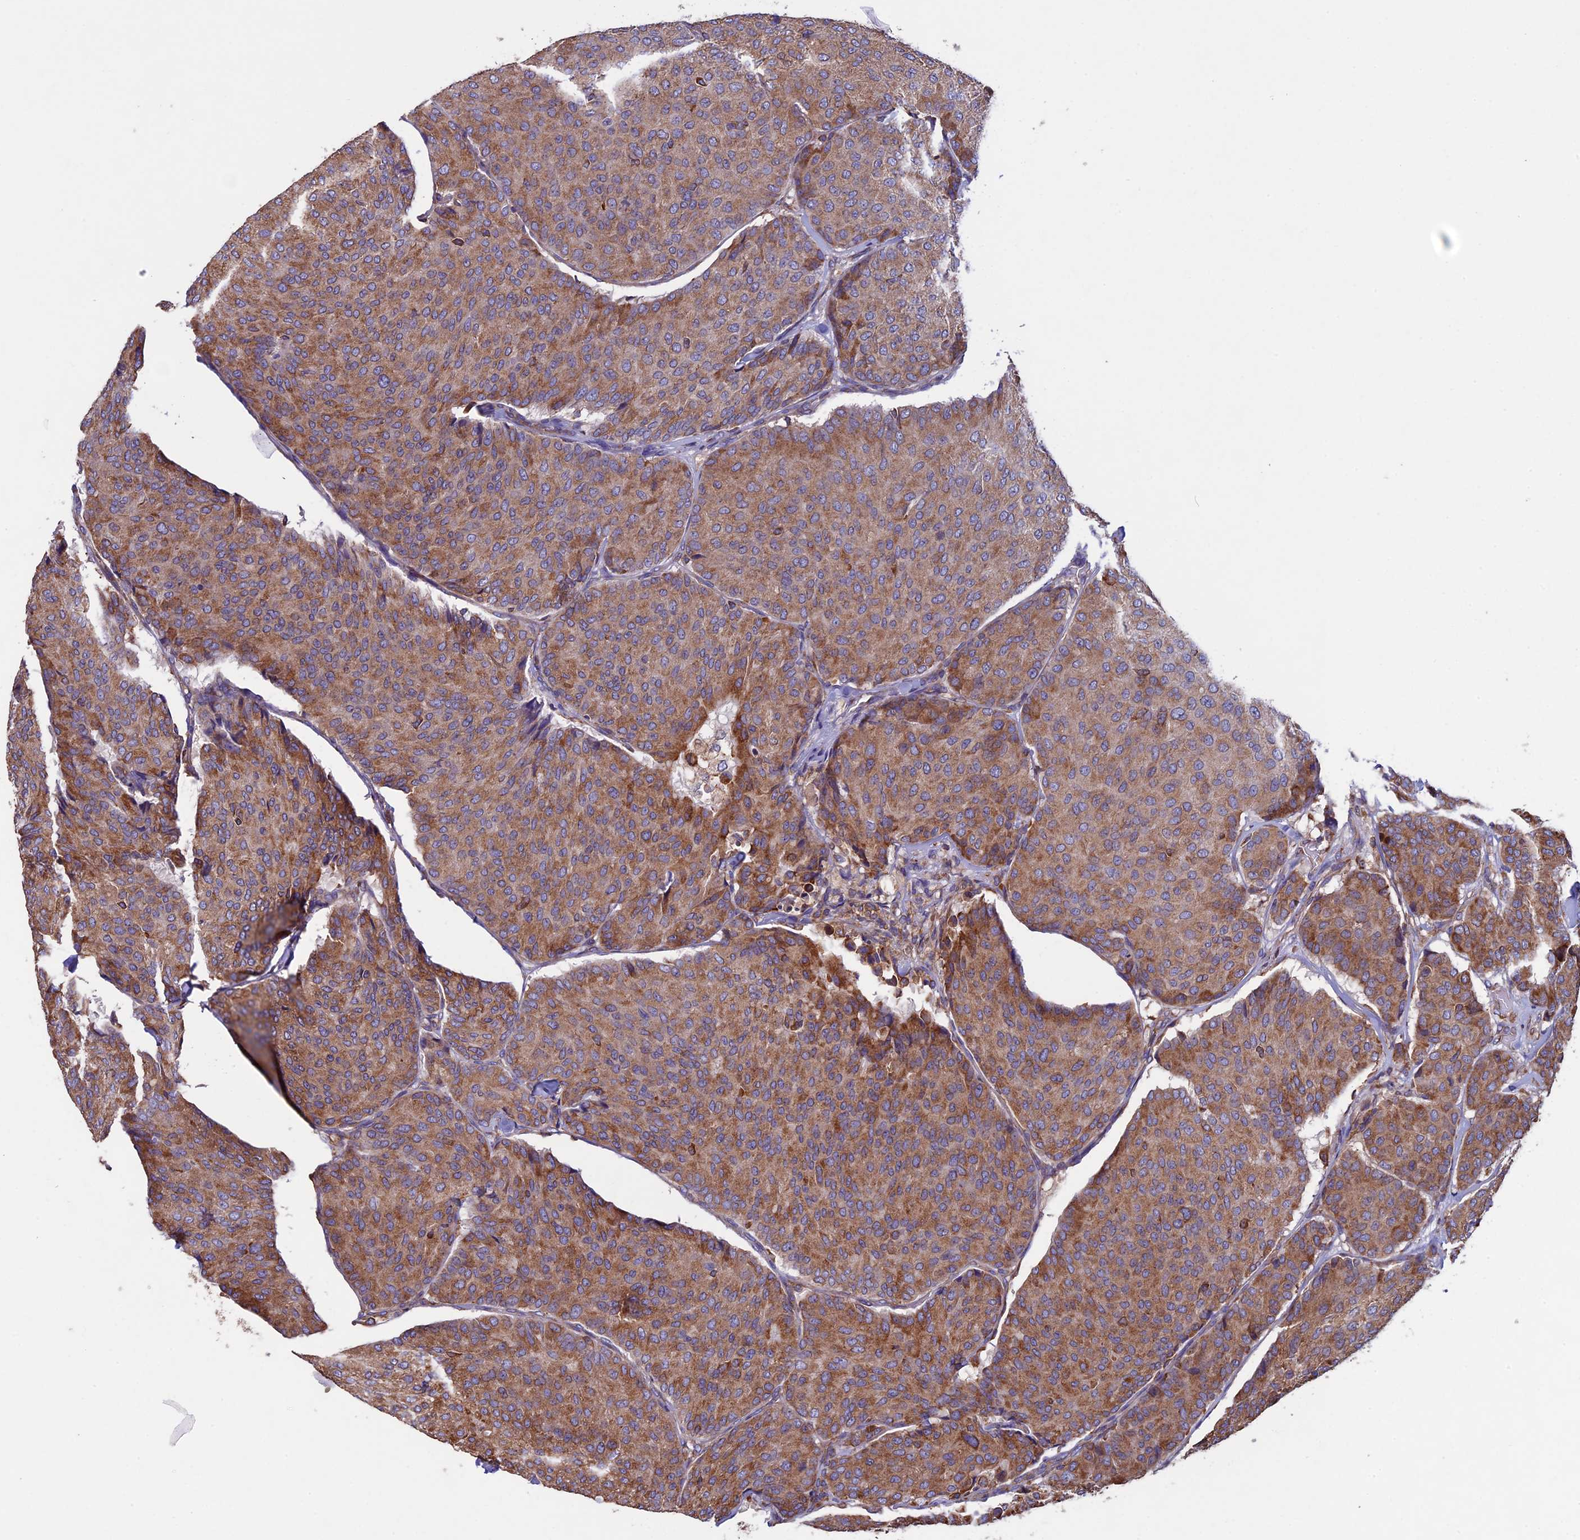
{"staining": {"intensity": "moderate", "quantity": ">75%", "location": "cytoplasmic/membranous"}, "tissue": "breast cancer", "cell_type": "Tumor cells", "image_type": "cancer", "snomed": [{"axis": "morphology", "description": "Duct carcinoma"}, {"axis": "topography", "description": "Breast"}], "caption": "A micrograph of human breast cancer stained for a protein displays moderate cytoplasmic/membranous brown staining in tumor cells.", "gene": "BTBD3", "patient": {"sex": "female", "age": 75}}